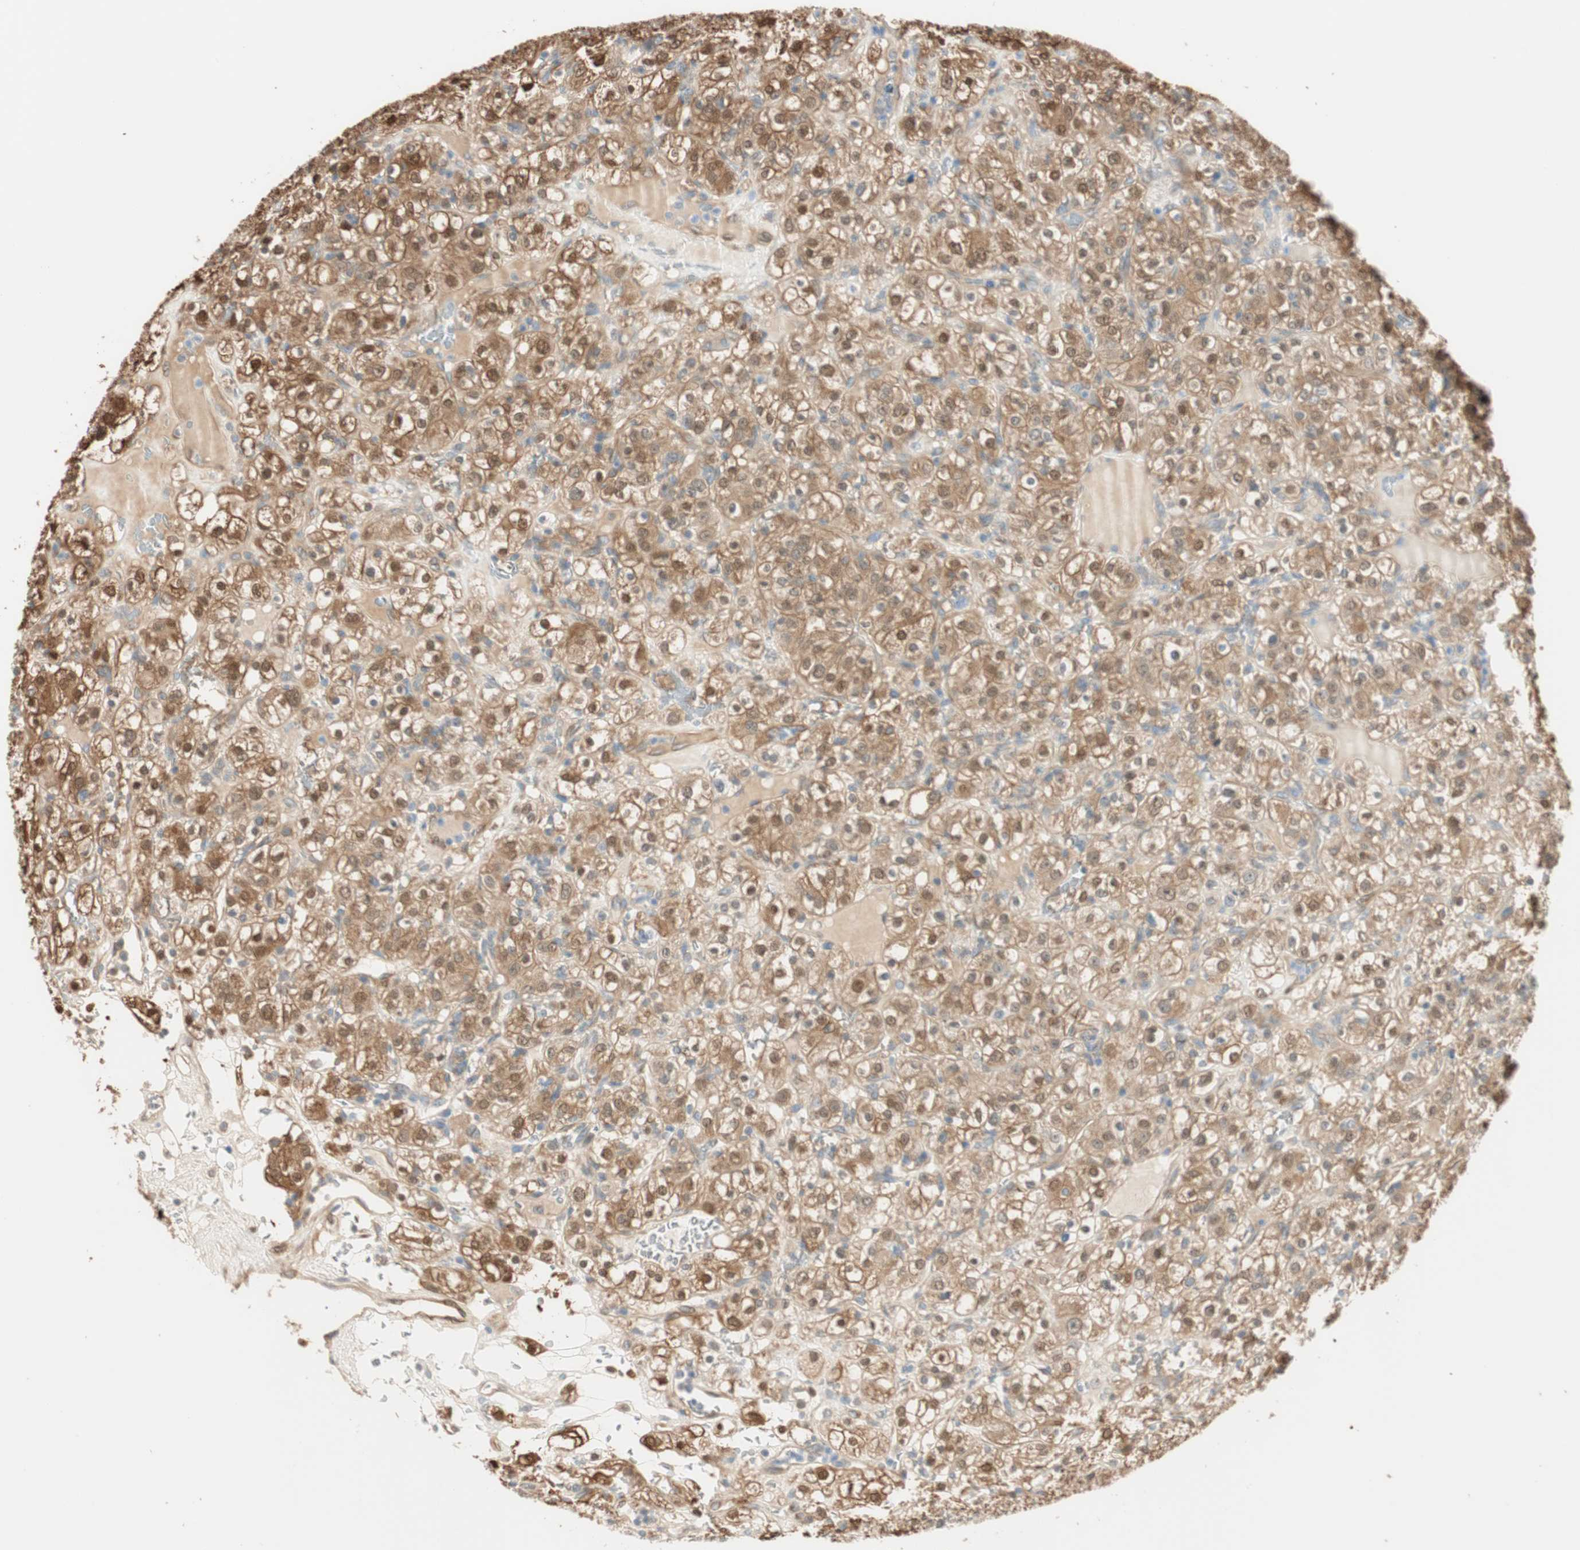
{"staining": {"intensity": "moderate", "quantity": ">75%", "location": "cytoplasmic/membranous,nuclear"}, "tissue": "renal cancer", "cell_type": "Tumor cells", "image_type": "cancer", "snomed": [{"axis": "morphology", "description": "Normal tissue, NOS"}, {"axis": "morphology", "description": "Adenocarcinoma, NOS"}, {"axis": "topography", "description": "Kidney"}], "caption": "Immunohistochemical staining of human renal cancer (adenocarcinoma) reveals medium levels of moderate cytoplasmic/membranous and nuclear staining in about >75% of tumor cells.", "gene": "CDK3", "patient": {"sex": "female", "age": 72}}